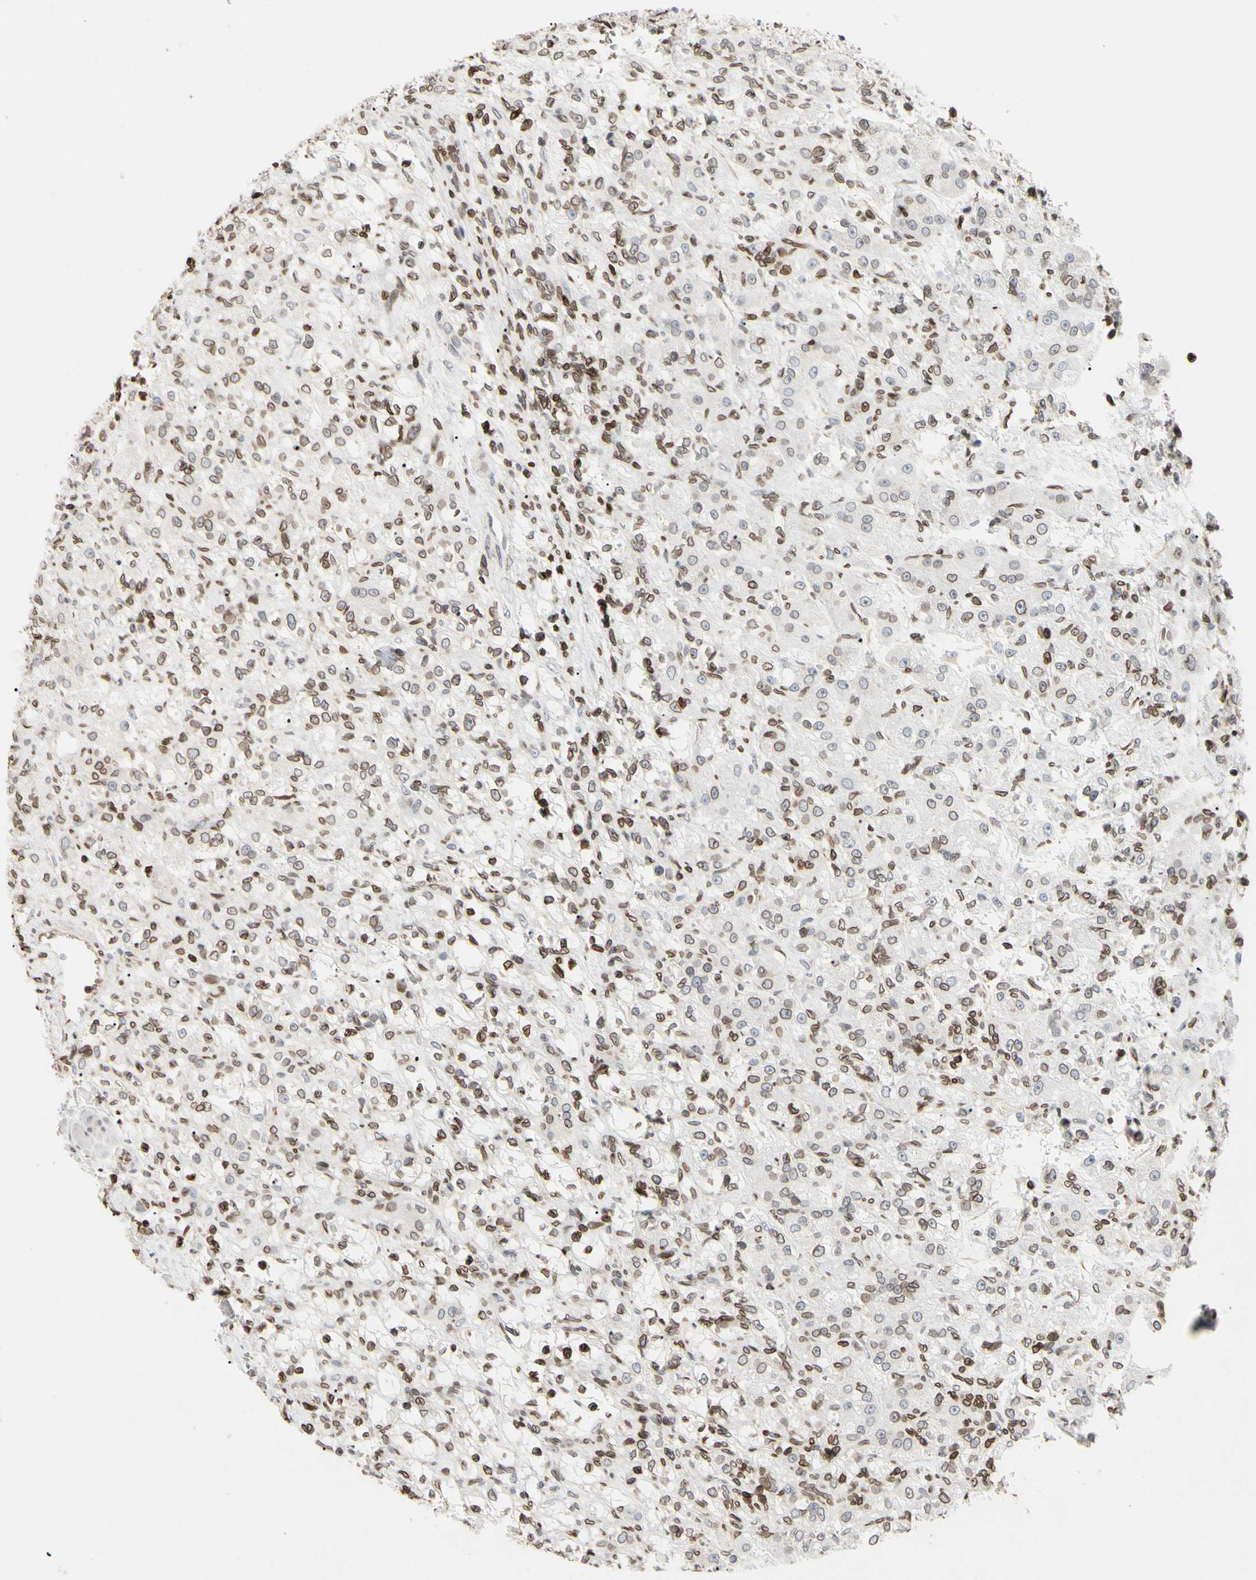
{"staining": {"intensity": "moderate", "quantity": "25%-75%", "location": "cytoplasmic/membranous,nuclear"}, "tissue": "renal cancer", "cell_type": "Tumor cells", "image_type": "cancer", "snomed": [{"axis": "morphology", "description": "Normal tissue, NOS"}, {"axis": "morphology", "description": "Adenocarcinoma, NOS"}, {"axis": "topography", "description": "Kidney"}], "caption": "Human renal cancer stained with a brown dye shows moderate cytoplasmic/membranous and nuclear positive positivity in approximately 25%-75% of tumor cells.", "gene": "TMPO", "patient": {"sex": "male", "age": 61}}